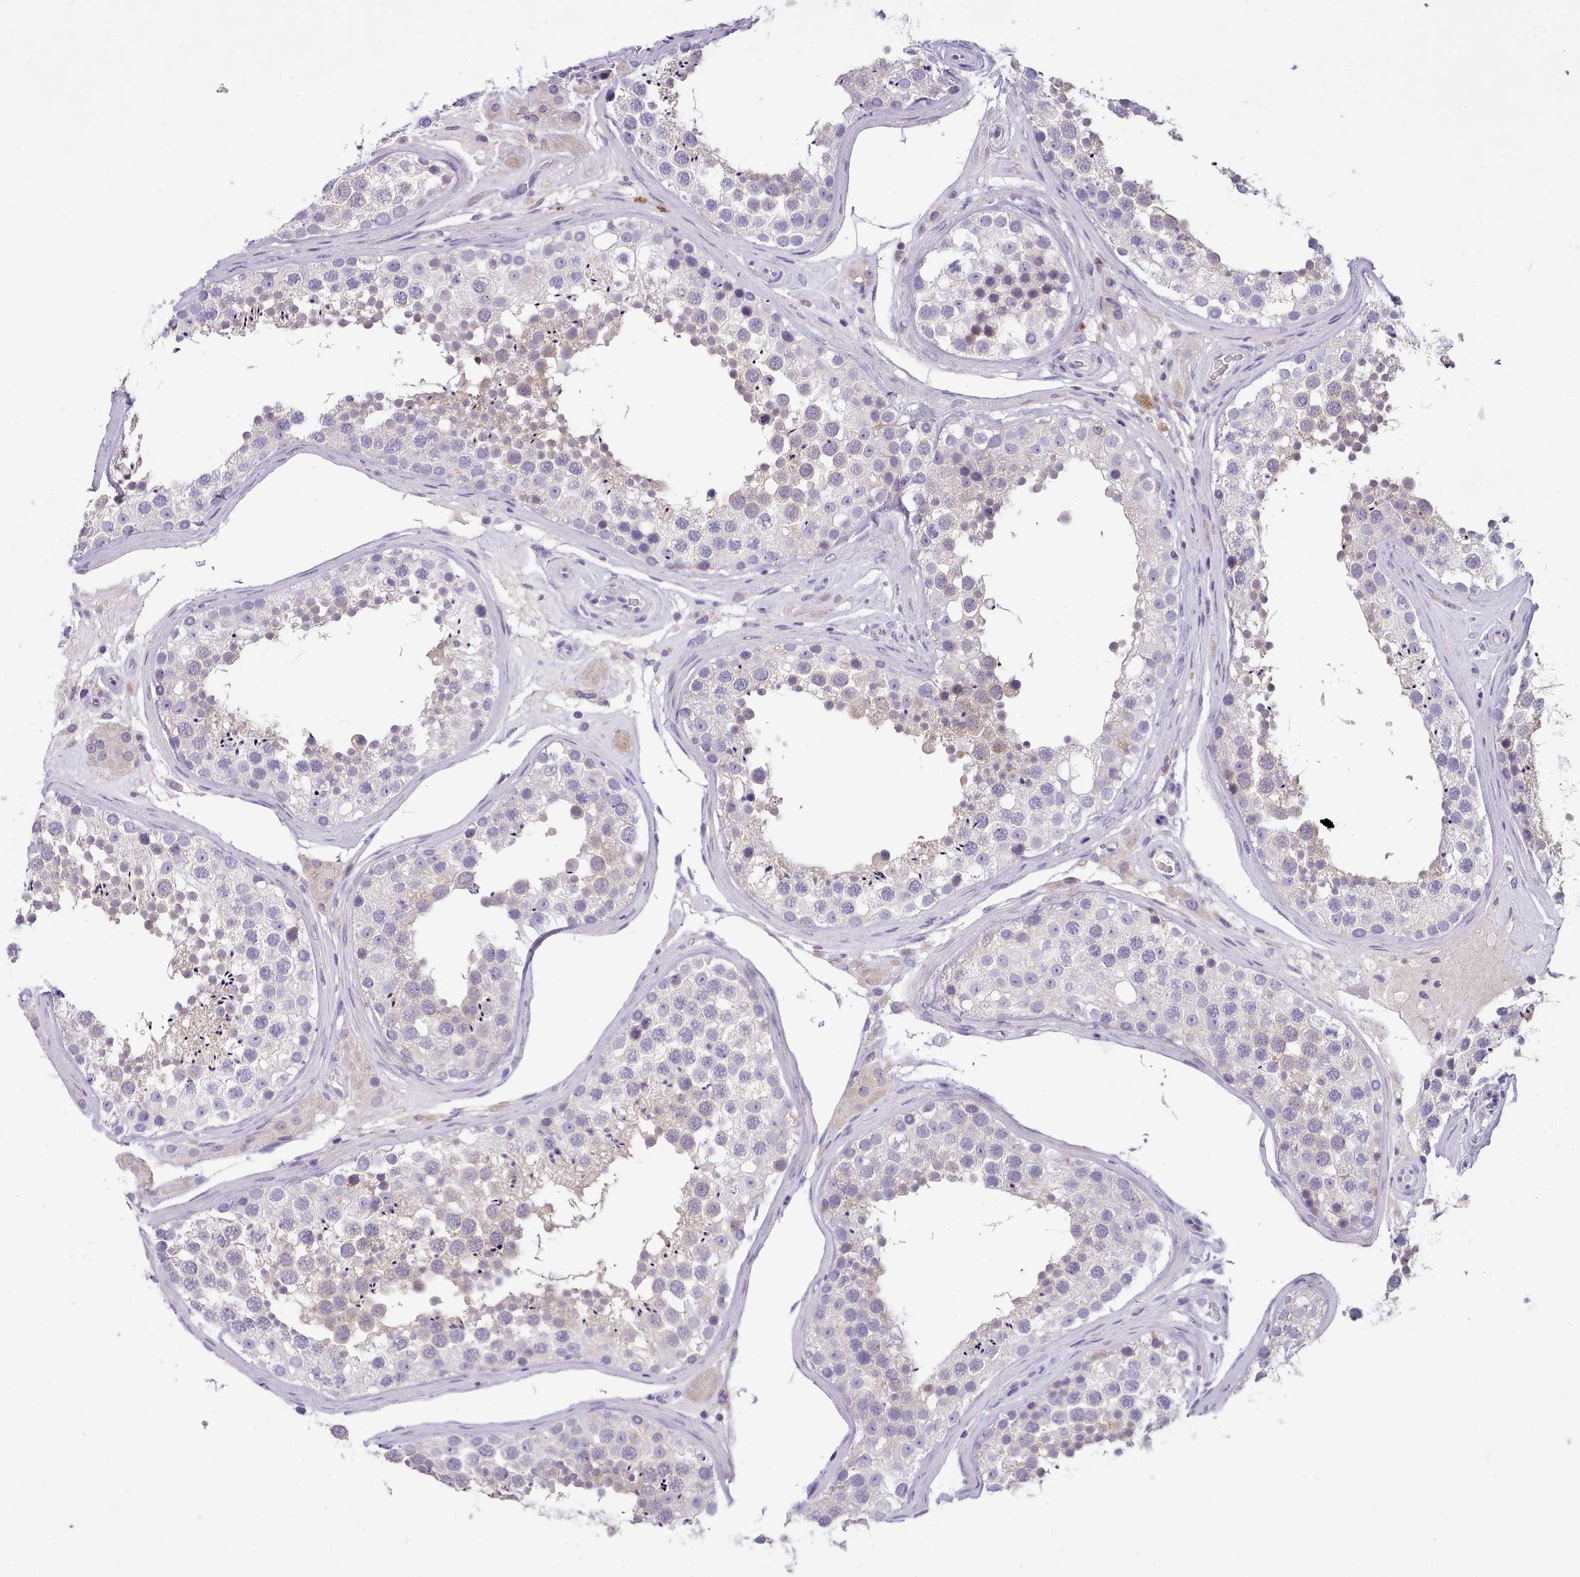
{"staining": {"intensity": "weak", "quantity": "<25%", "location": "cytoplasmic/membranous"}, "tissue": "testis", "cell_type": "Cells in seminiferous ducts", "image_type": "normal", "snomed": [{"axis": "morphology", "description": "Normal tissue, NOS"}, {"axis": "topography", "description": "Testis"}], "caption": "IHC image of benign testis: human testis stained with DAB shows no significant protein staining in cells in seminiferous ducts. (DAB immunohistochemistry (IHC), high magnification).", "gene": "FAM83E", "patient": {"sex": "male", "age": 46}}